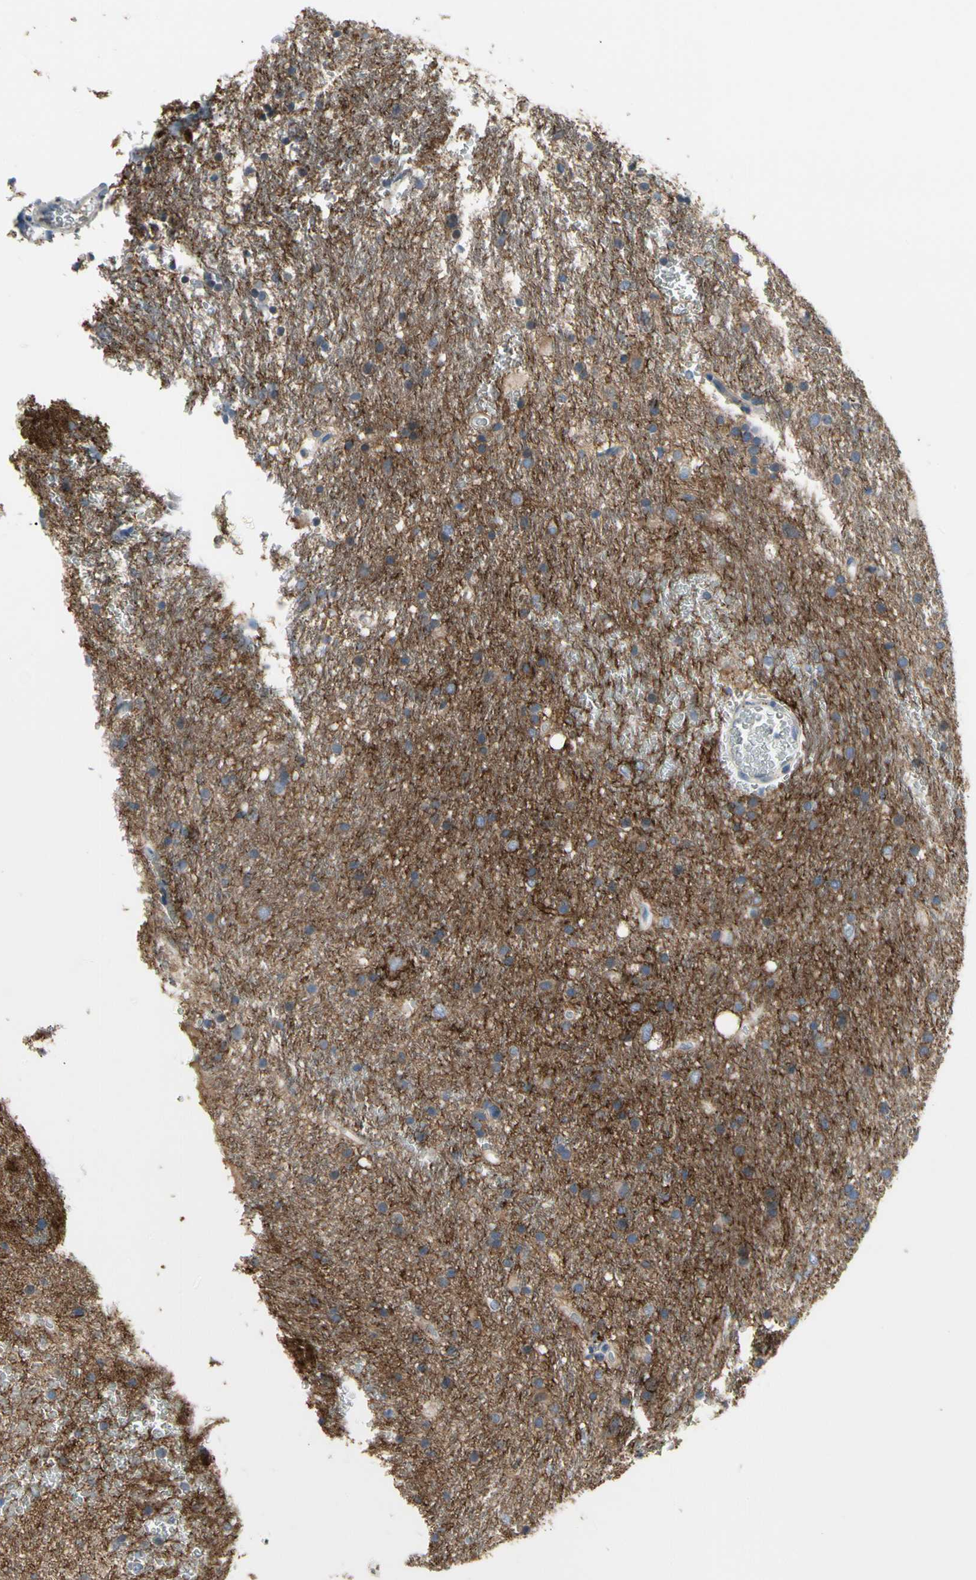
{"staining": {"intensity": "negative", "quantity": "none", "location": "none"}, "tissue": "glioma", "cell_type": "Tumor cells", "image_type": "cancer", "snomed": [{"axis": "morphology", "description": "Glioma, malignant, Low grade"}, {"axis": "topography", "description": "Brain"}], "caption": "This is a histopathology image of IHC staining of malignant low-grade glioma, which shows no expression in tumor cells. (DAB immunohistochemistry visualized using brightfield microscopy, high magnification).", "gene": "NFASC", "patient": {"sex": "male", "age": 77}}